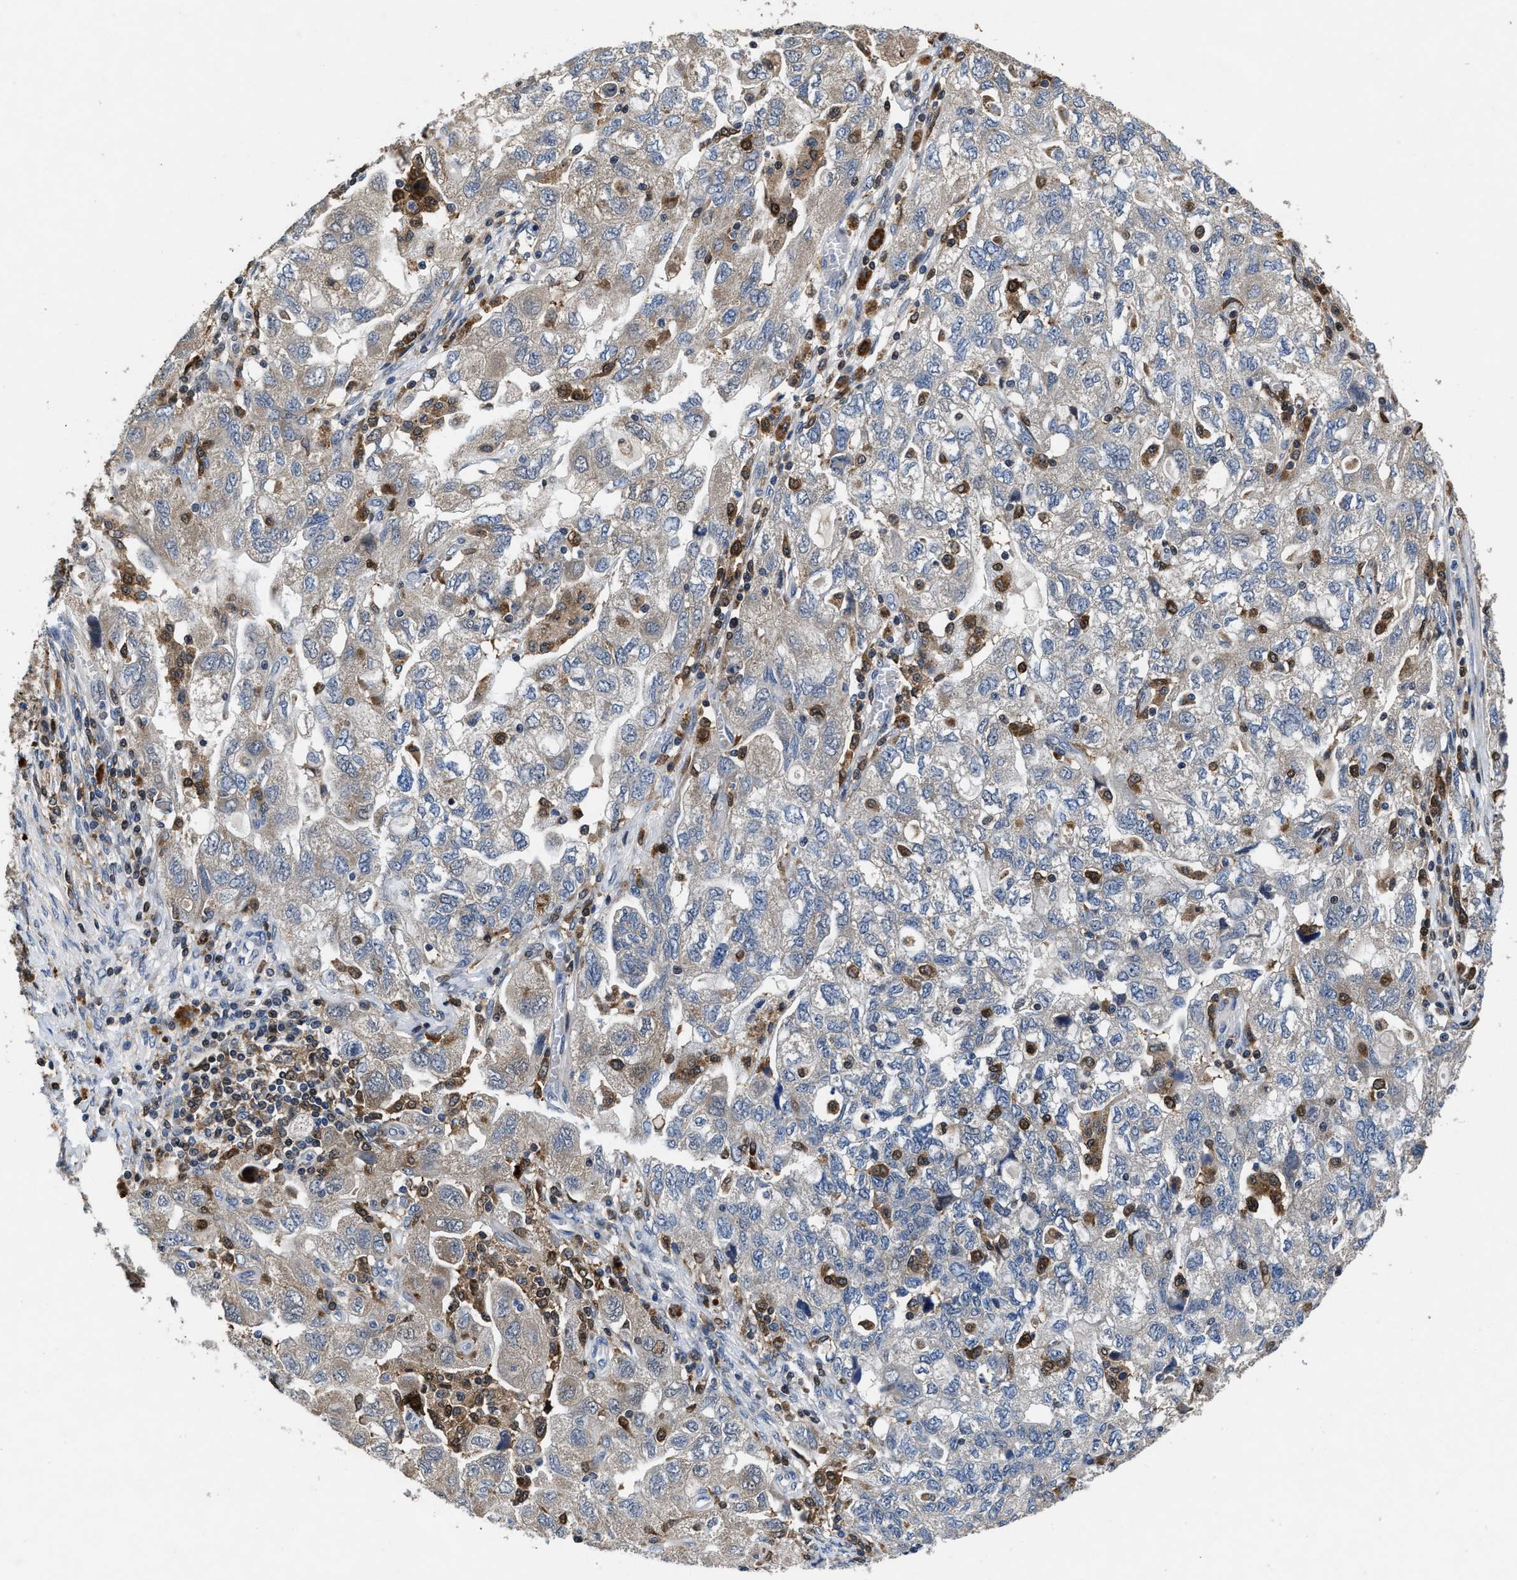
{"staining": {"intensity": "weak", "quantity": "<25%", "location": "cytoplasmic/membranous"}, "tissue": "ovarian cancer", "cell_type": "Tumor cells", "image_type": "cancer", "snomed": [{"axis": "morphology", "description": "Carcinoma, NOS"}, {"axis": "morphology", "description": "Cystadenocarcinoma, serous, NOS"}, {"axis": "topography", "description": "Ovary"}], "caption": "This is a histopathology image of immunohistochemistry staining of ovarian cancer, which shows no staining in tumor cells.", "gene": "RGS10", "patient": {"sex": "female", "age": 69}}